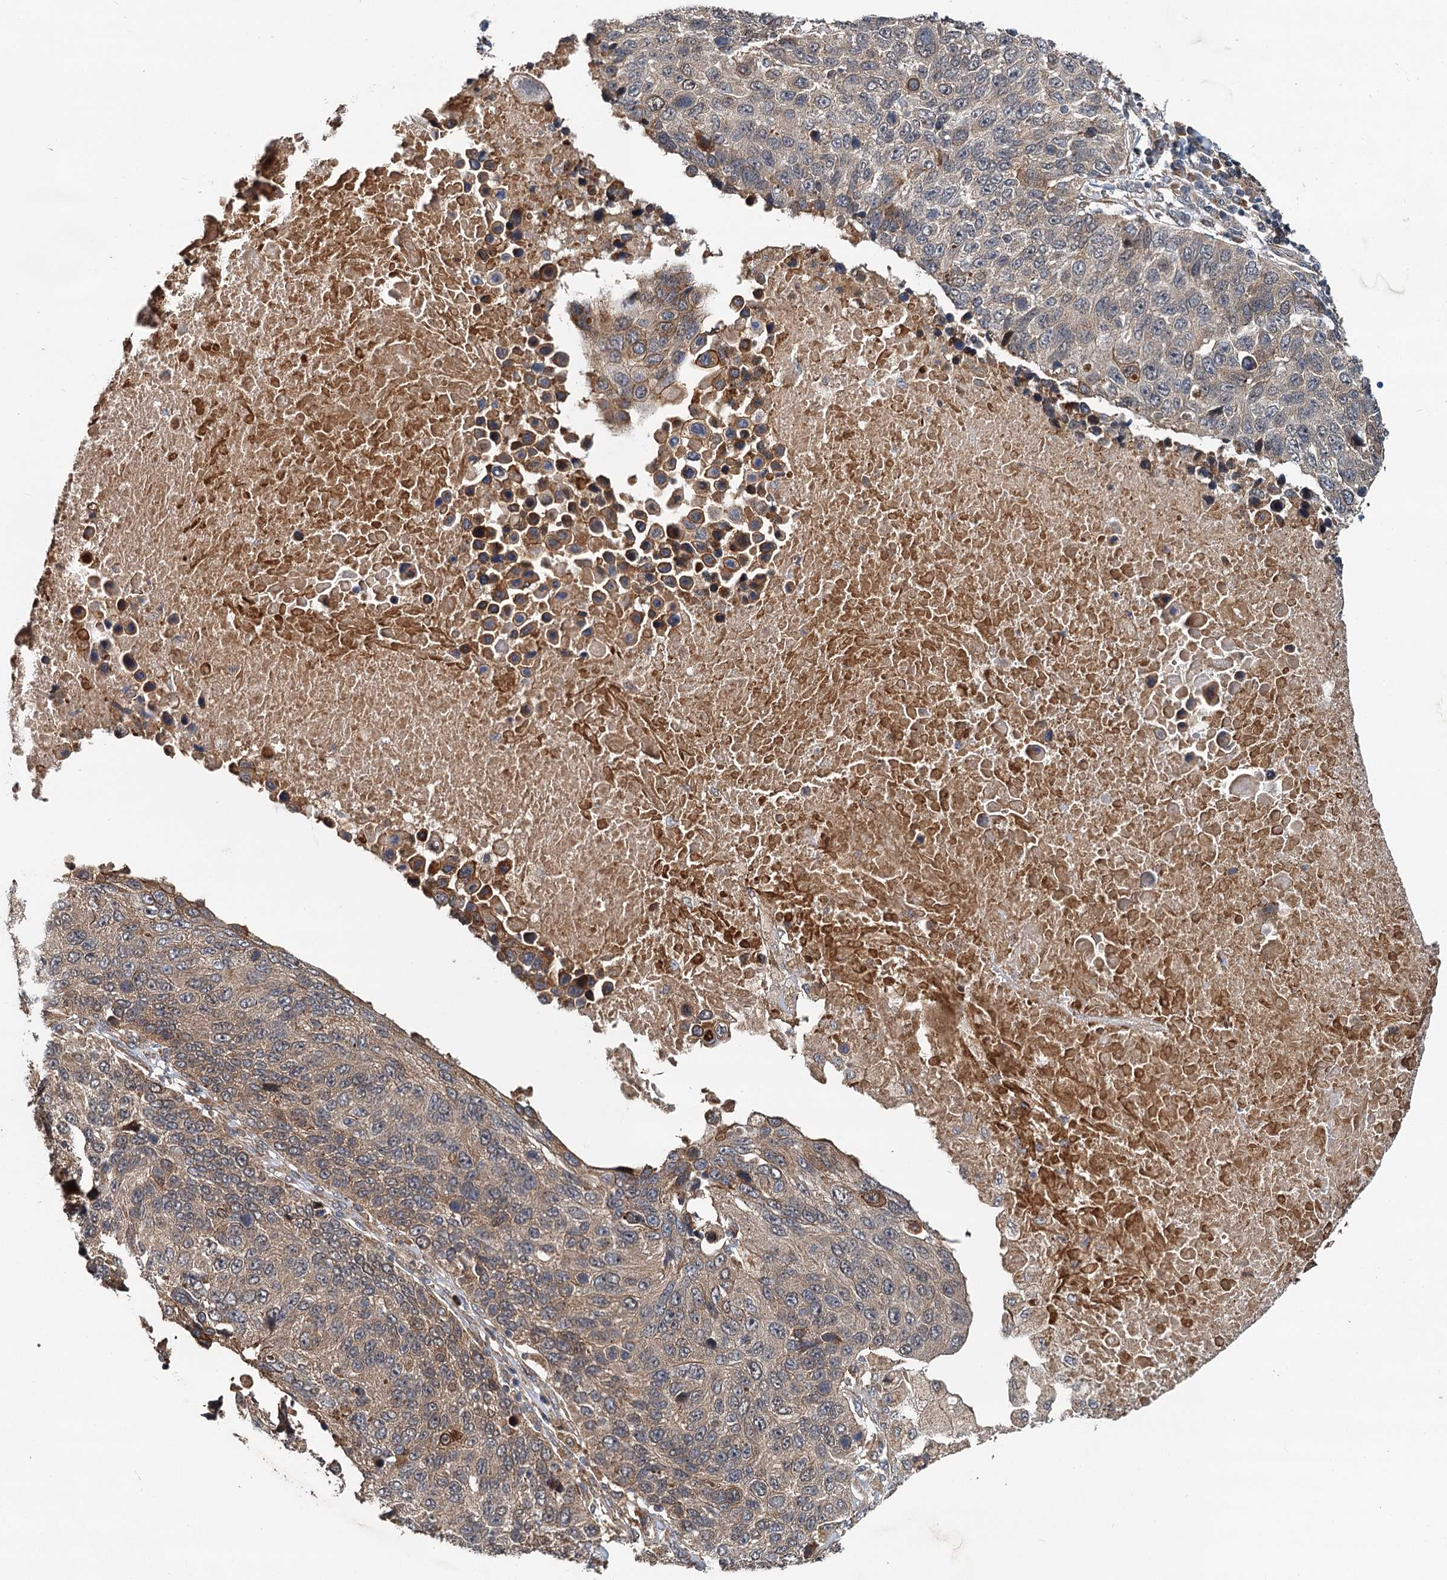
{"staining": {"intensity": "weak", "quantity": "25%-75%", "location": "cytoplasmic/membranous"}, "tissue": "lung cancer", "cell_type": "Tumor cells", "image_type": "cancer", "snomed": [{"axis": "morphology", "description": "Normal tissue, NOS"}, {"axis": "morphology", "description": "Squamous cell carcinoma, NOS"}, {"axis": "topography", "description": "Lymph node"}, {"axis": "topography", "description": "Lung"}], "caption": "Immunohistochemistry image of neoplastic tissue: human lung cancer stained using IHC exhibits low levels of weak protein expression localized specifically in the cytoplasmic/membranous of tumor cells, appearing as a cytoplasmic/membranous brown color.", "gene": "LRRK2", "patient": {"sex": "male", "age": 66}}